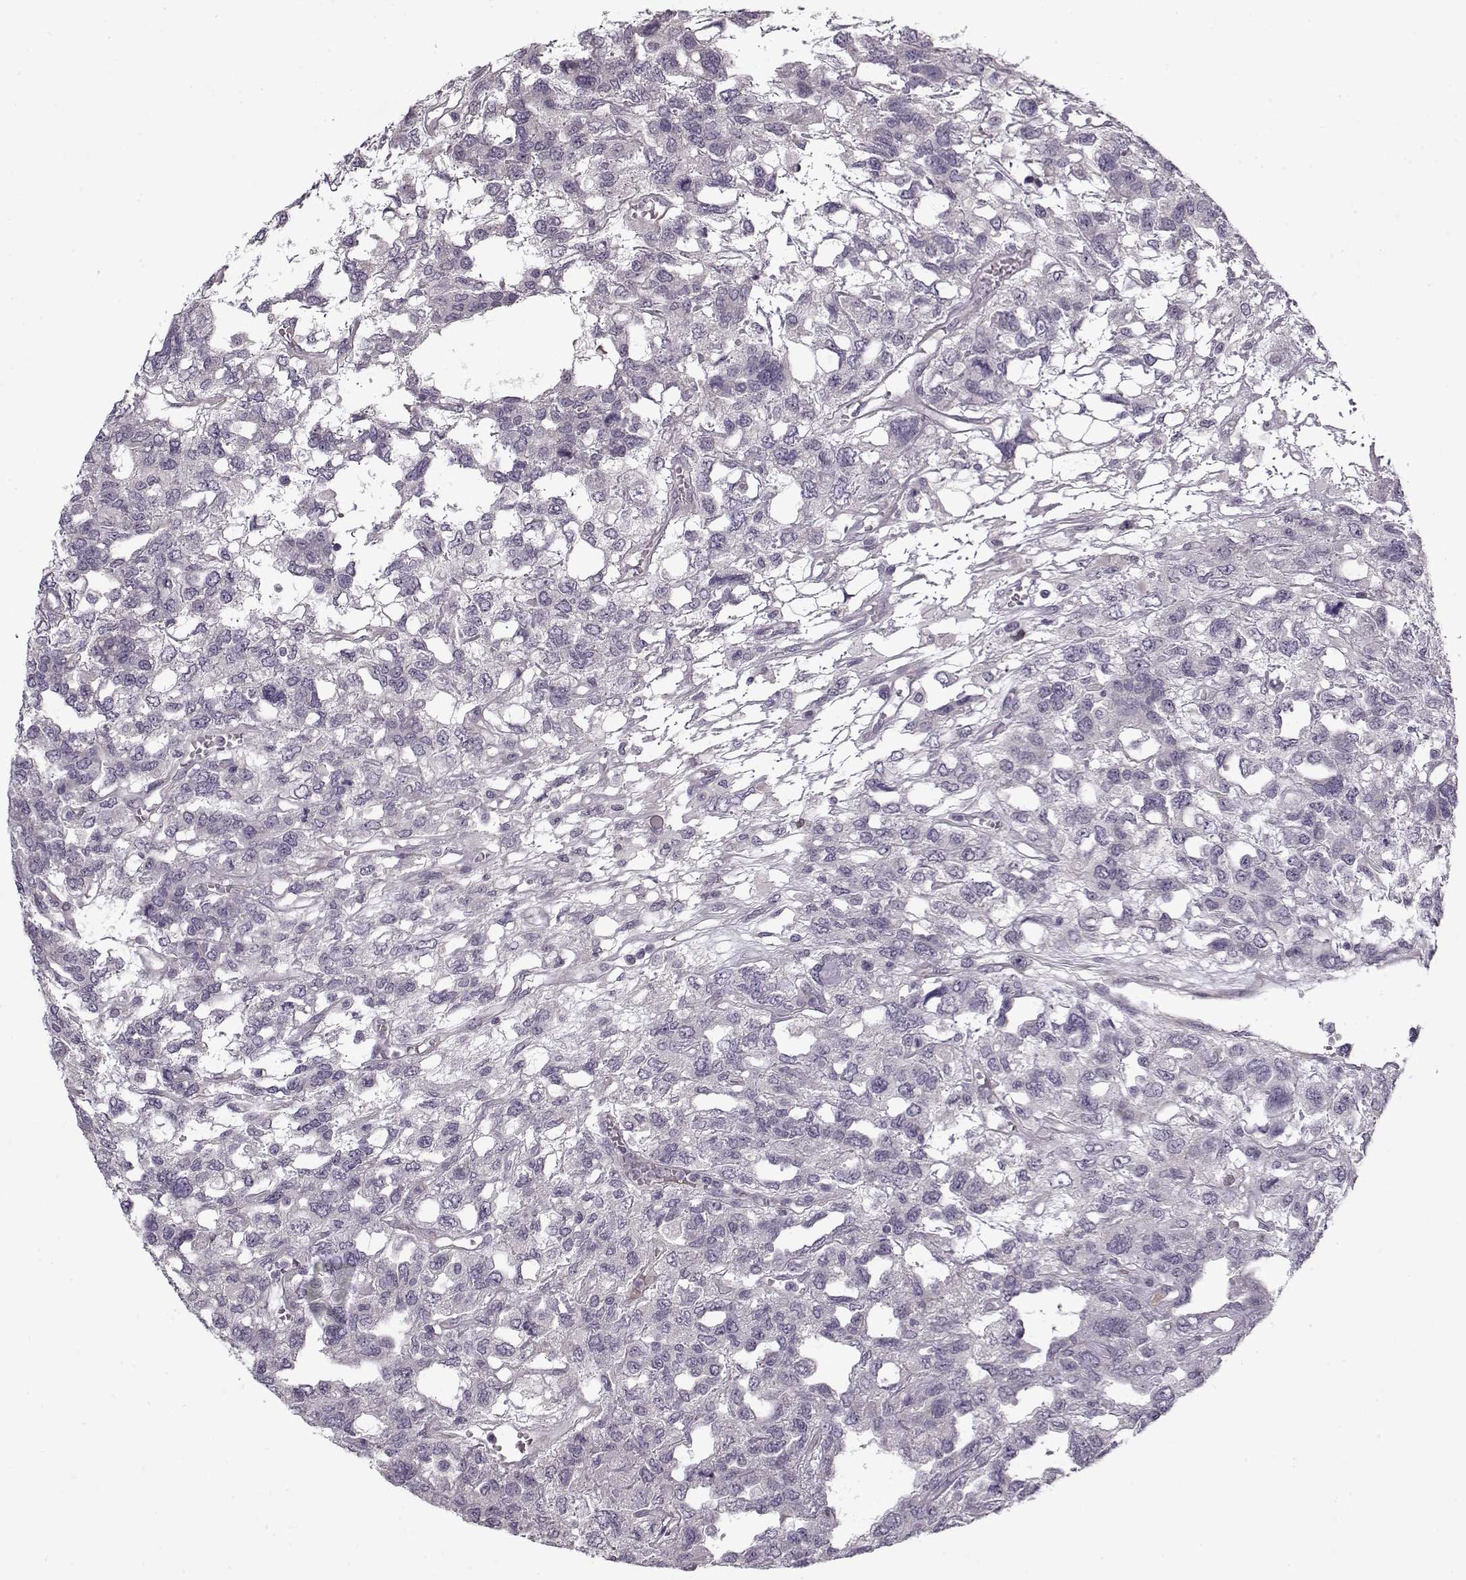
{"staining": {"intensity": "negative", "quantity": "none", "location": "none"}, "tissue": "testis cancer", "cell_type": "Tumor cells", "image_type": "cancer", "snomed": [{"axis": "morphology", "description": "Seminoma, NOS"}, {"axis": "topography", "description": "Testis"}], "caption": "Tumor cells are negative for protein expression in human testis seminoma. (DAB (3,3'-diaminobenzidine) IHC visualized using brightfield microscopy, high magnification).", "gene": "PNMT", "patient": {"sex": "male", "age": 52}}